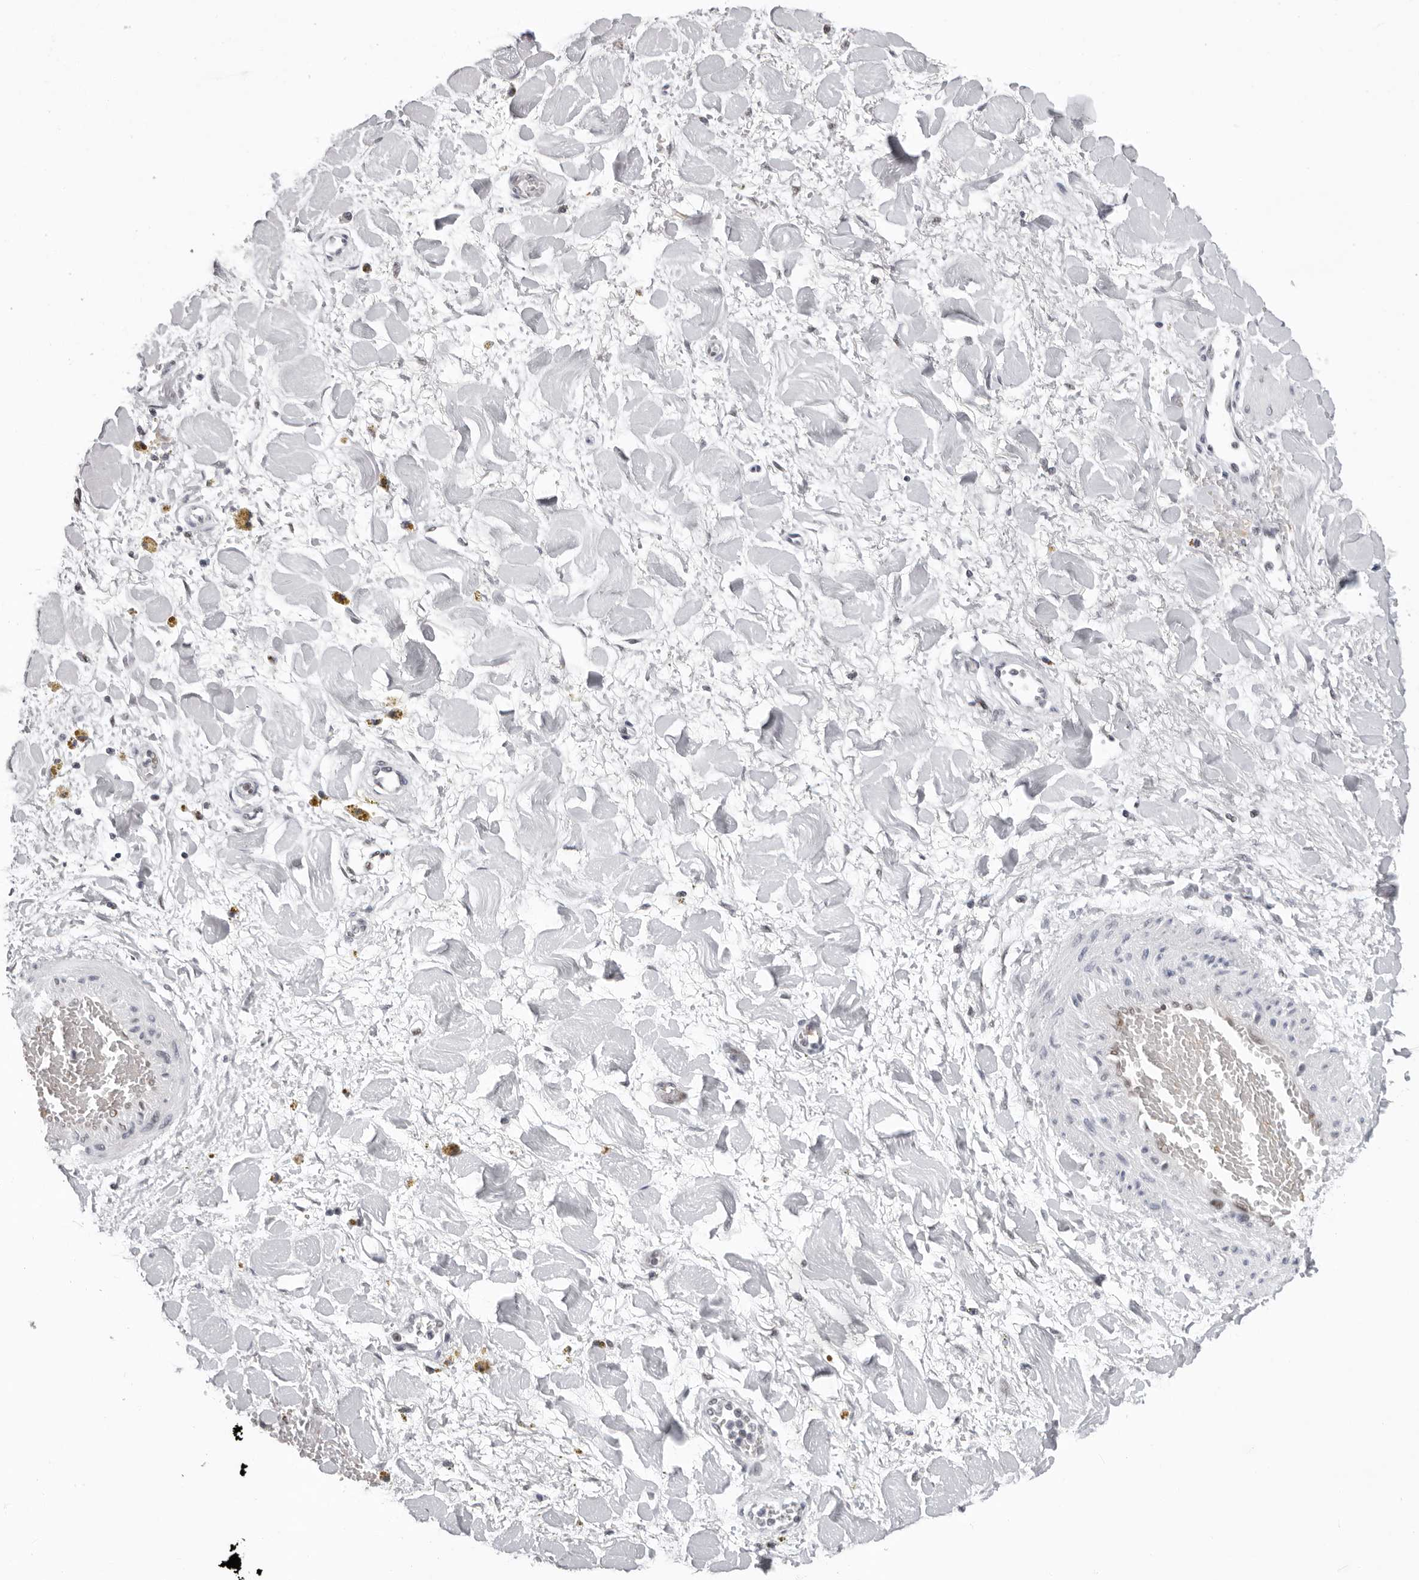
{"staining": {"intensity": "negative", "quantity": "none", "location": "none"}, "tissue": "adipose tissue", "cell_type": "Adipocytes", "image_type": "normal", "snomed": [{"axis": "morphology", "description": "Normal tissue, NOS"}, {"axis": "topography", "description": "Kidney"}, {"axis": "topography", "description": "Peripheral nerve tissue"}], "caption": "Immunohistochemistry of benign human adipose tissue demonstrates no staining in adipocytes.", "gene": "USP1", "patient": {"sex": "male", "age": 7}}